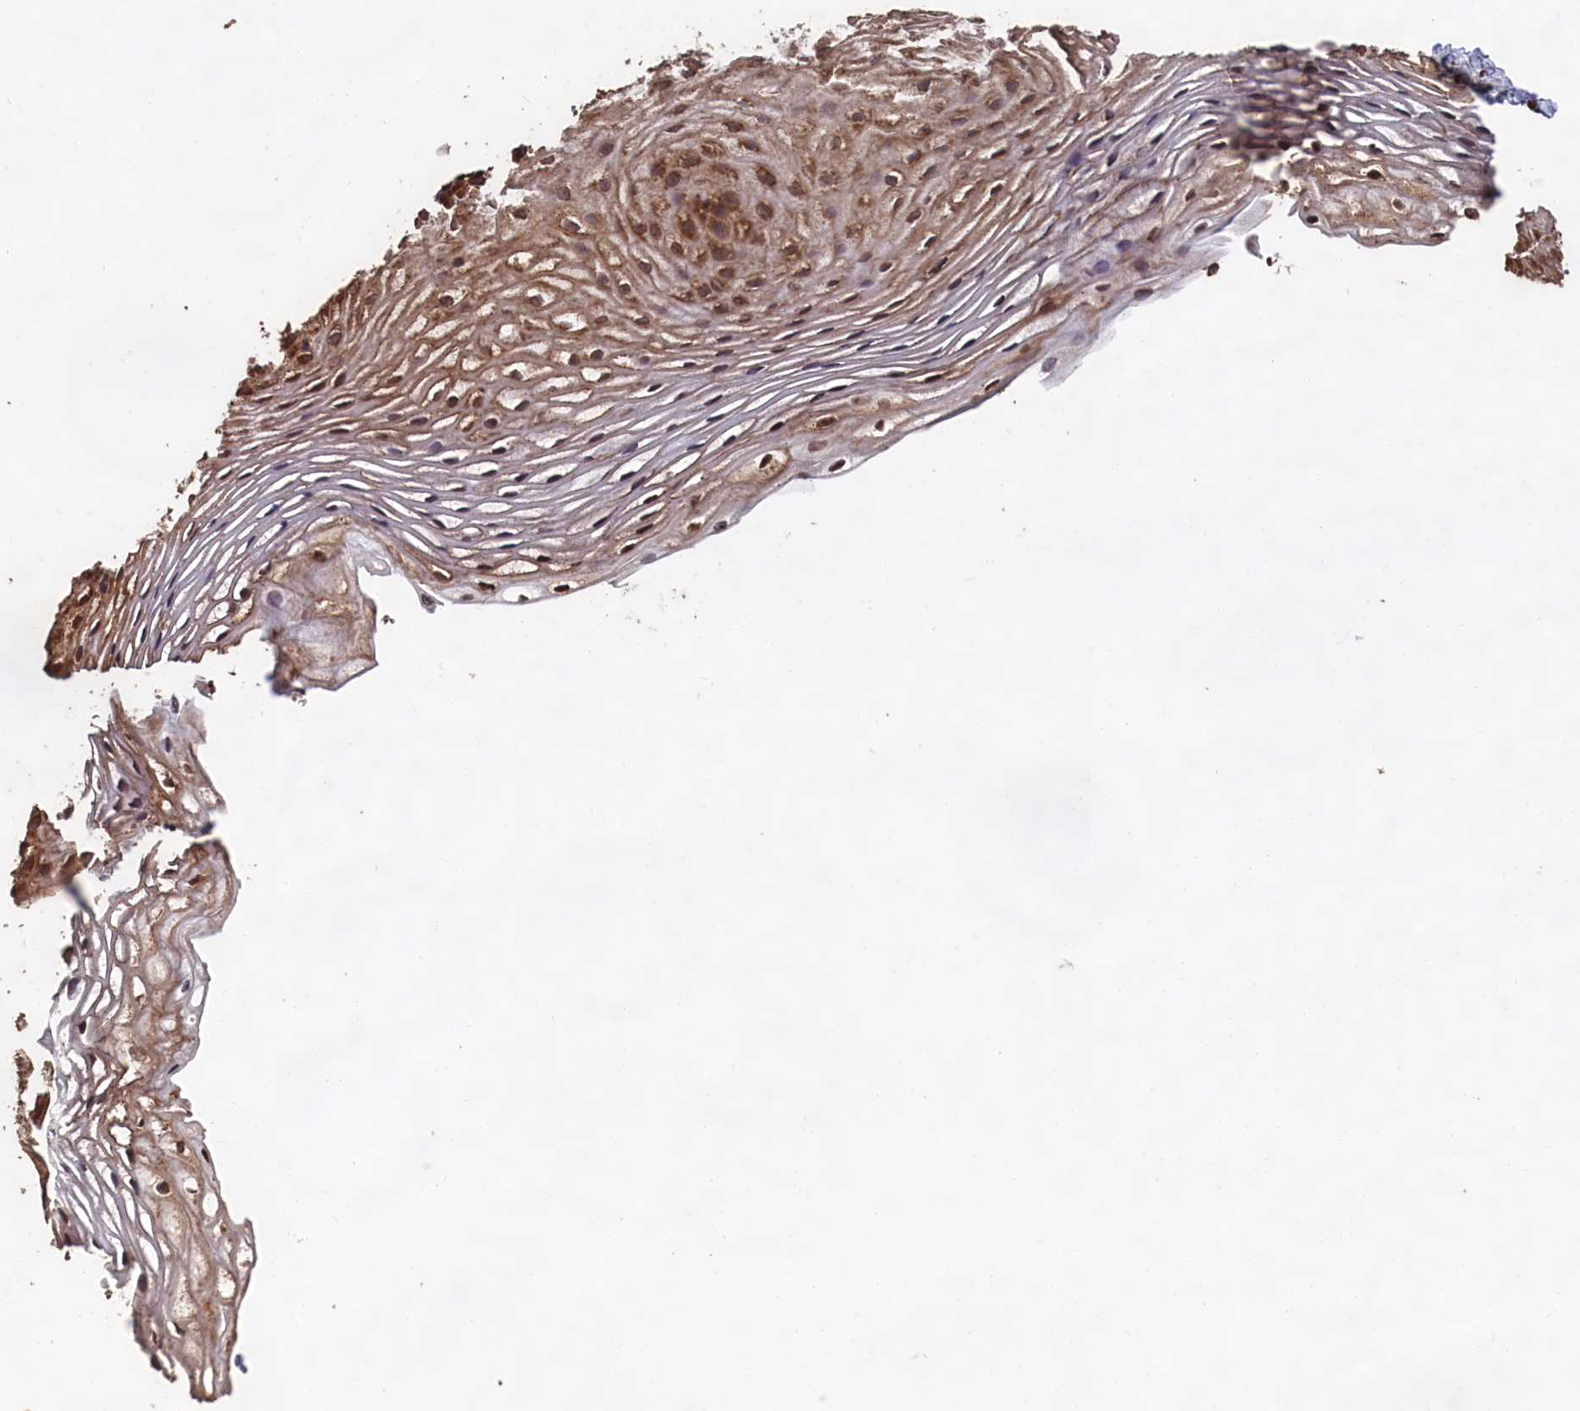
{"staining": {"intensity": "moderate", "quantity": ">75%", "location": "cytoplasmic/membranous"}, "tissue": "vagina", "cell_type": "Squamous epithelial cells", "image_type": "normal", "snomed": [{"axis": "morphology", "description": "Normal tissue, NOS"}, {"axis": "topography", "description": "Vagina"}], "caption": "Brown immunohistochemical staining in benign vagina reveals moderate cytoplasmic/membranous staining in about >75% of squamous epithelial cells.", "gene": "CCDC124", "patient": {"sex": "female", "age": 60}}